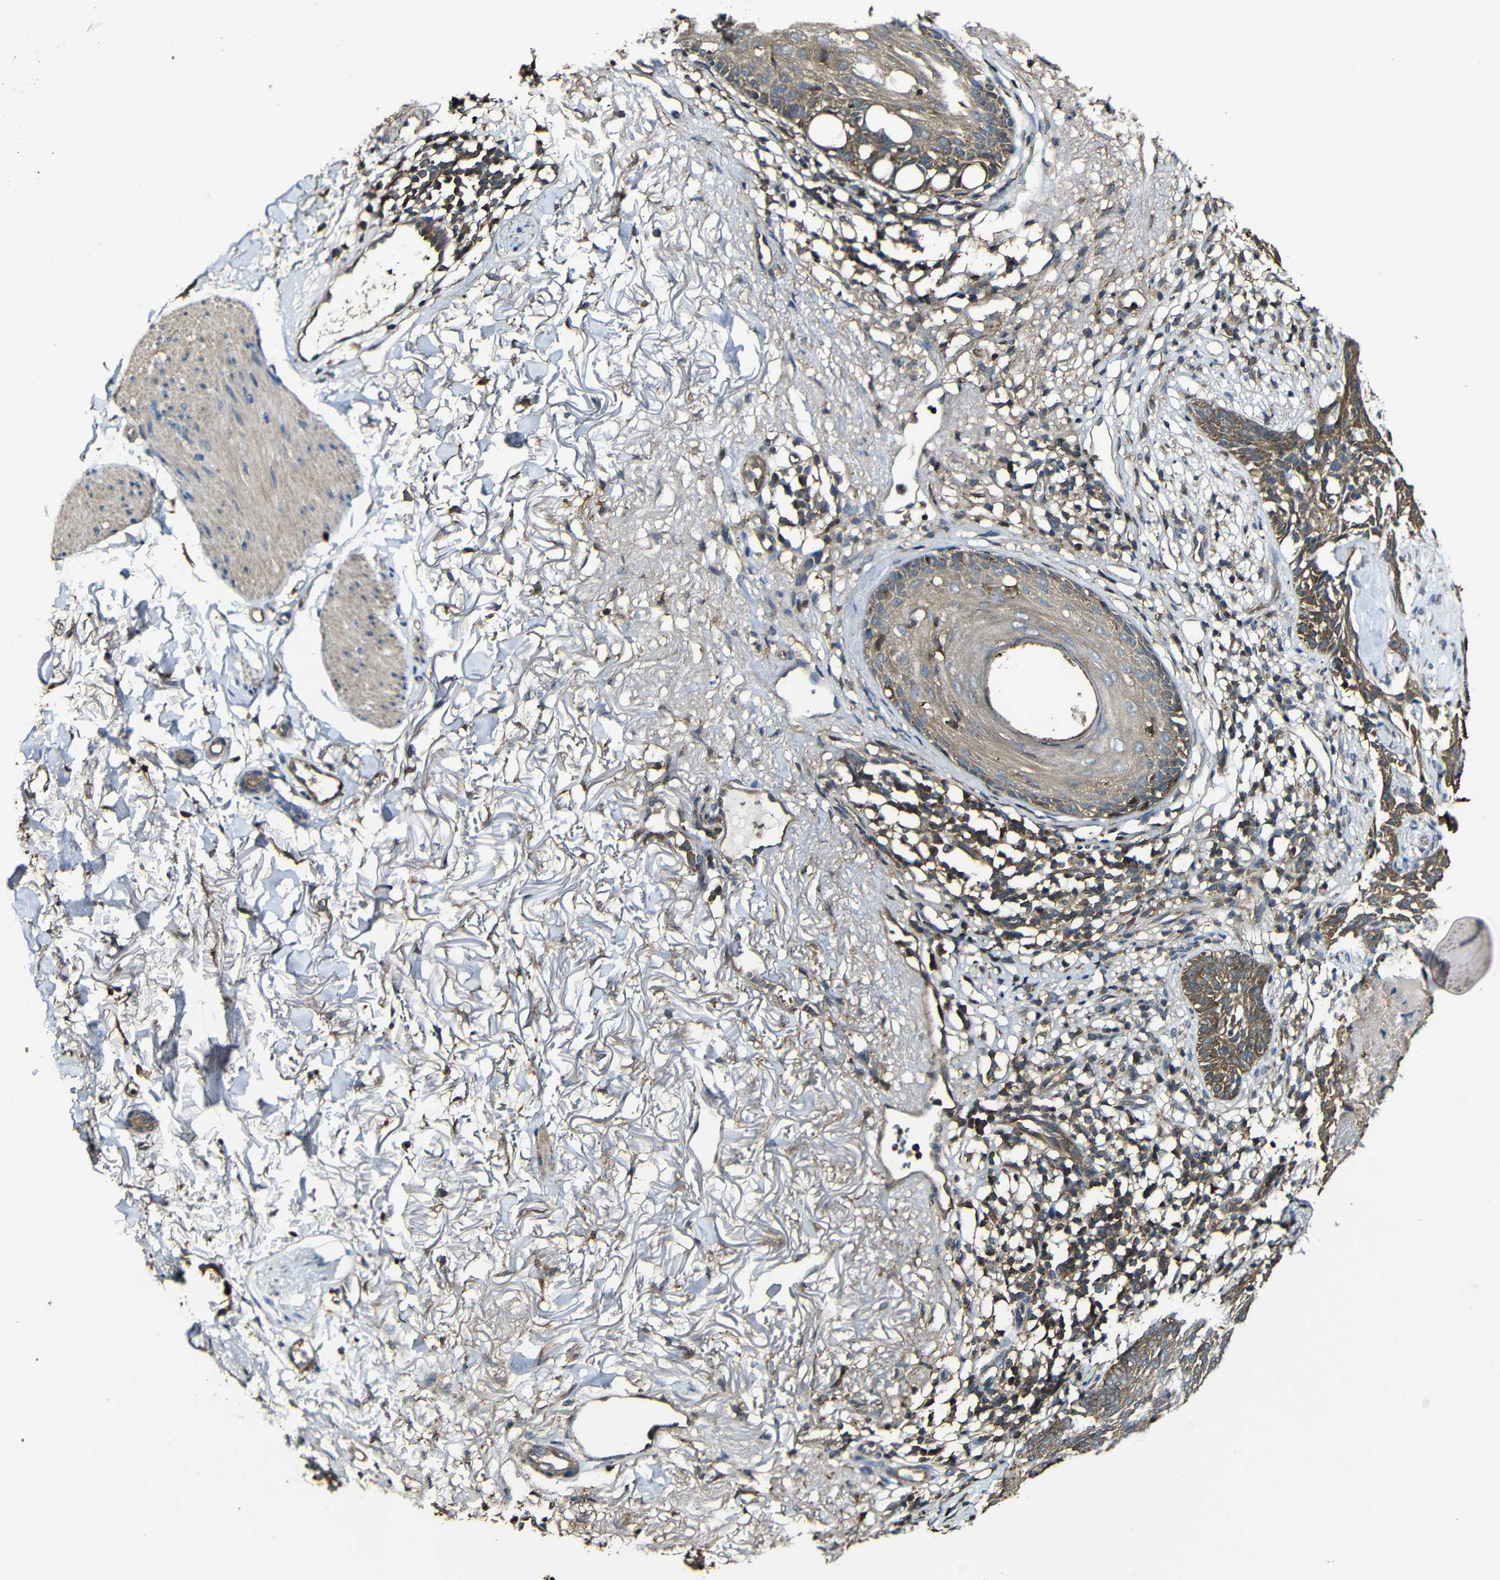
{"staining": {"intensity": "moderate", "quantity": ">75%", "location": "cytoplasmic/membranous"}, "tissue": "skin cancer", "cell_type": "Tumor cells", "image_type": "cancer", "snomed": [{"axis": "morphology", "description": "Normal tissue, NOS"}, {"axis": "morphology", "description": "Basal cell carcinoma"}, {"axis": "topography", "description": "Skin"}], "caption": "Protein expression analysis of basal cell carcinoma (skin) reveals moderate cytoplasmic/membranous expression in approximately >75% of tumor cells.", "gene": "CASP8", "patient": {"sex": "female", "age": 70}}